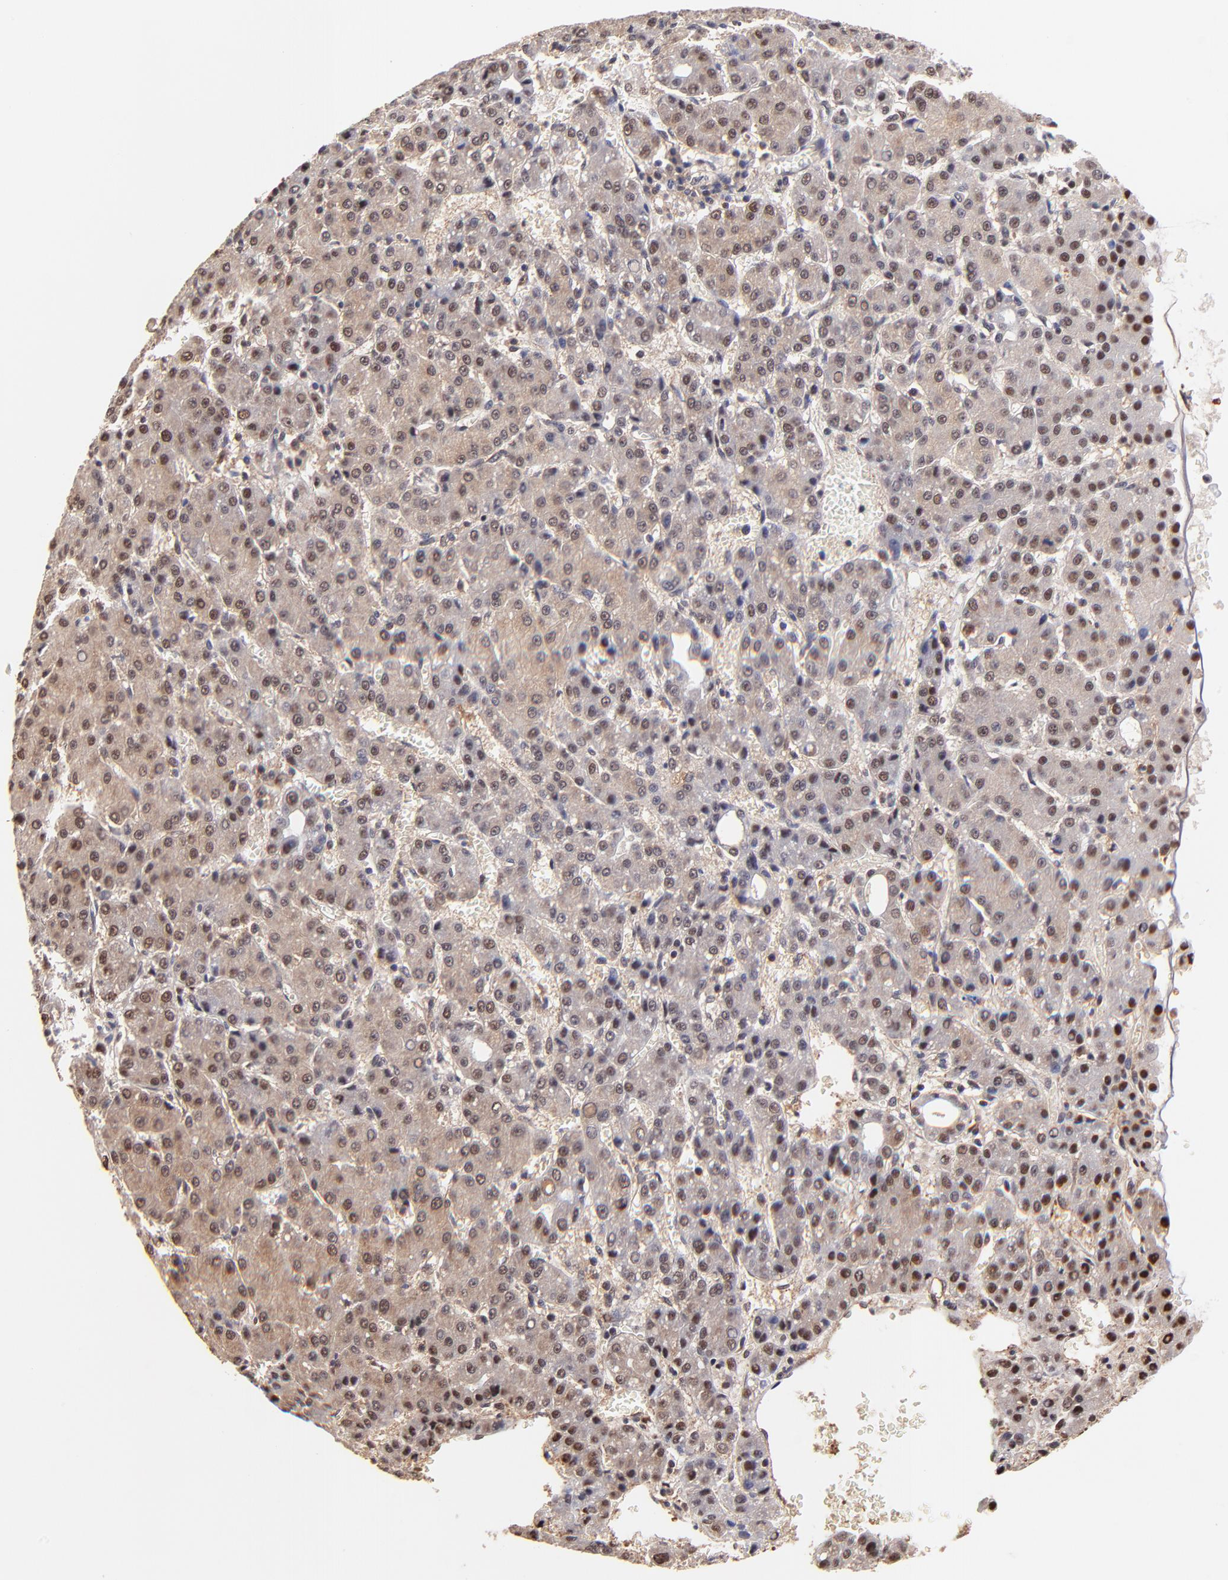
{"staining": {"intensity": "moderate", "quantity": ">75%", "location": "cytoplasmic/membranous,nuclear"}, "tissue": "liver cancer", "cell_type": "Tumor cells", "image_type": "cancer", "snomed": [{"axis": "morphology", "description": "Carcinoma, Hepatocellular, NOS"}, {"axis": "topography", "description": "Liver"}], "caption": "Tumor cells show moderate cytoplasmic/membranous and nuclear positivity in approximately >75% of cells in liver hepatocellular carcinoma.", "gene": "PSMA6", "patient": {"sex": "male", "age": 69}}